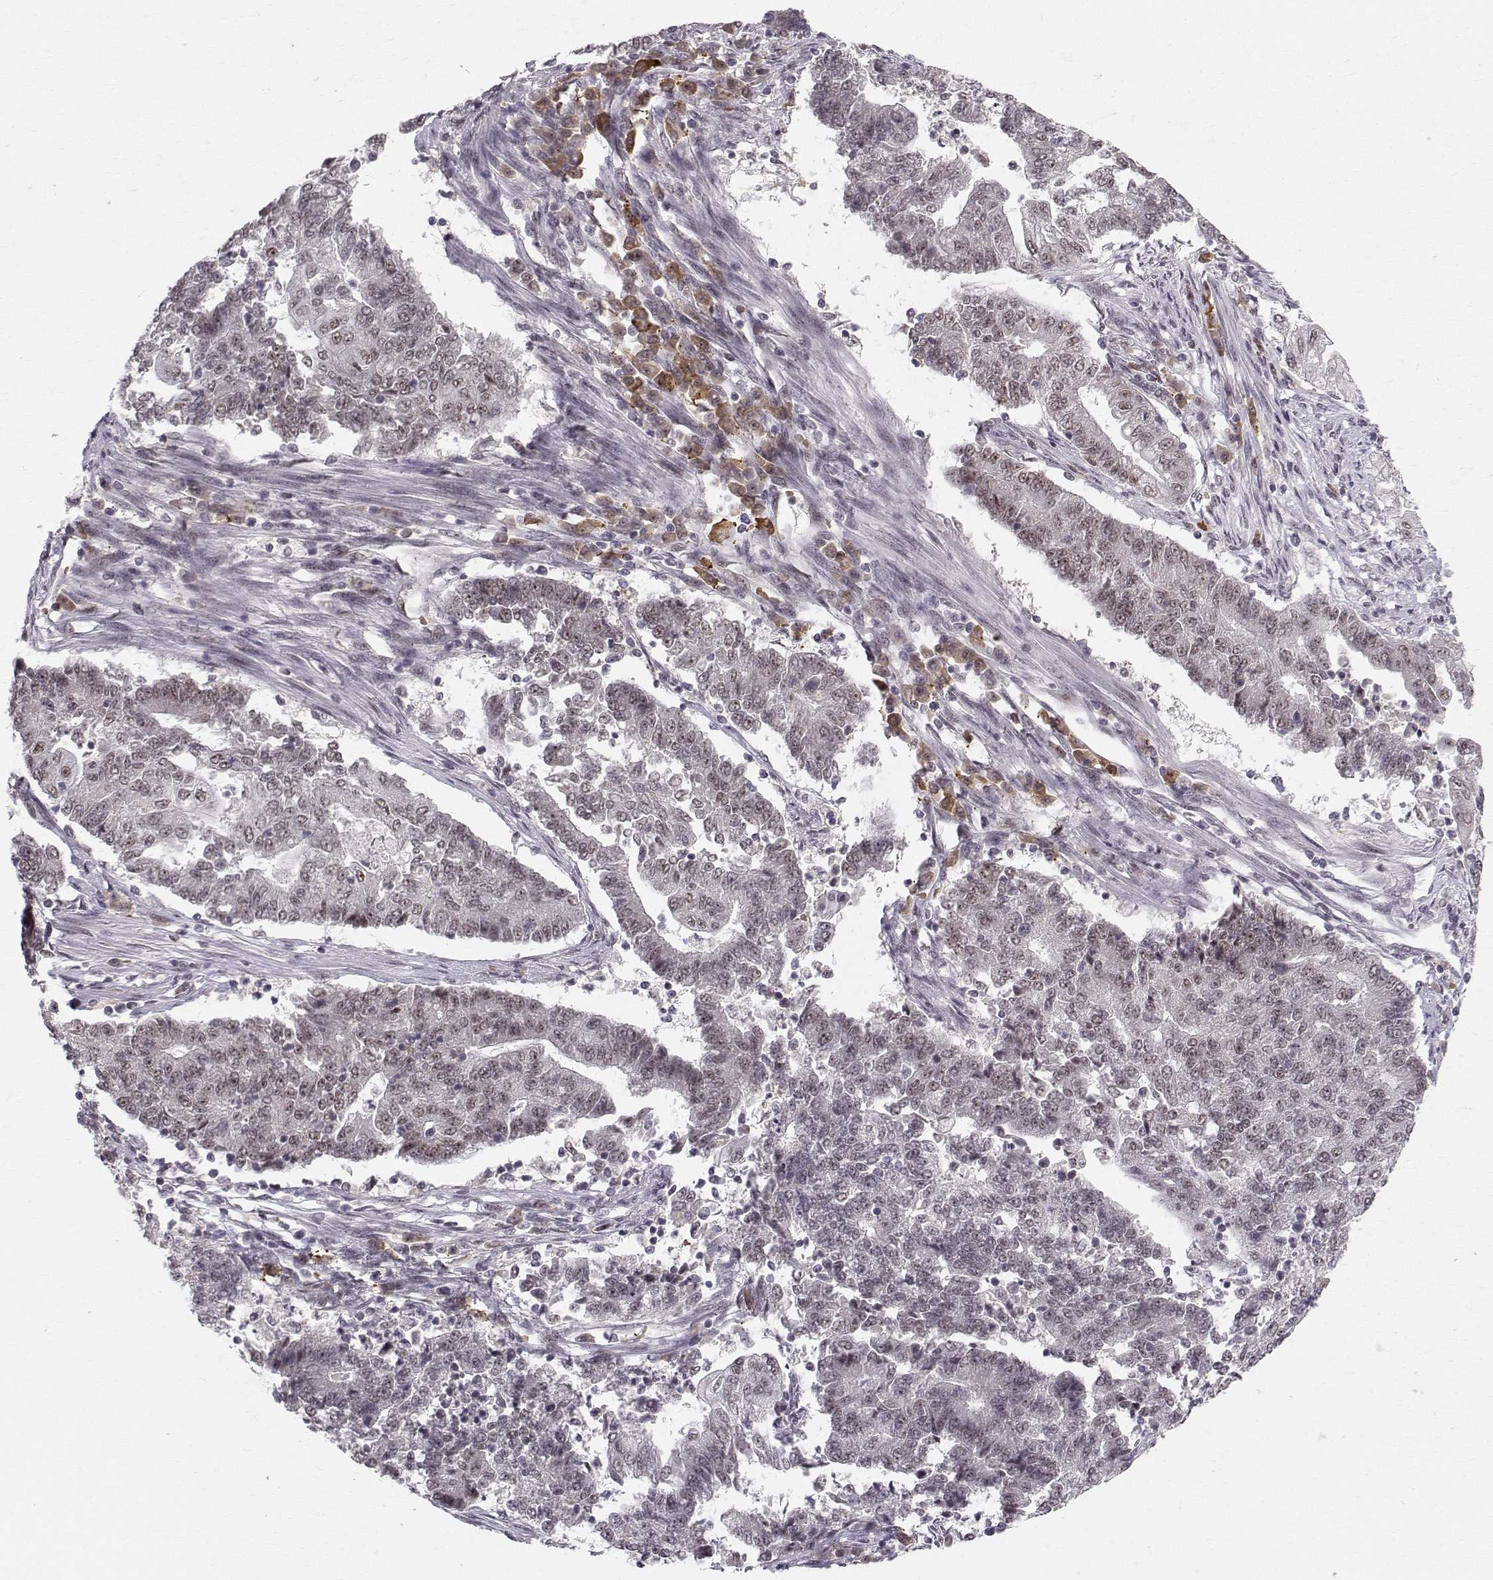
{"staining": {"intensity": "moderate", "quantity": "<25%", "location": "nuclear"}, "tissue": "endometrial cancer", "cell_type": "Tumor cells", "image_type": "cancer", "snomed": [{"axis": "morphology", "description": "Adenocarcinoma, NOS"}, {"axis": "topography", "description": "Uterus"}, {"axis": "topography", "description": "Endometrium"}], "caption": "Endometrial cancer stained with DAB (3,3'-diaminobenzidine) immunohistochemistry demonstrates low levels of moderate nuclear positivity in approximately <25% of tumor cells.", "gene": "RPP38", "patient": {"sex": "female", "age": 54}}